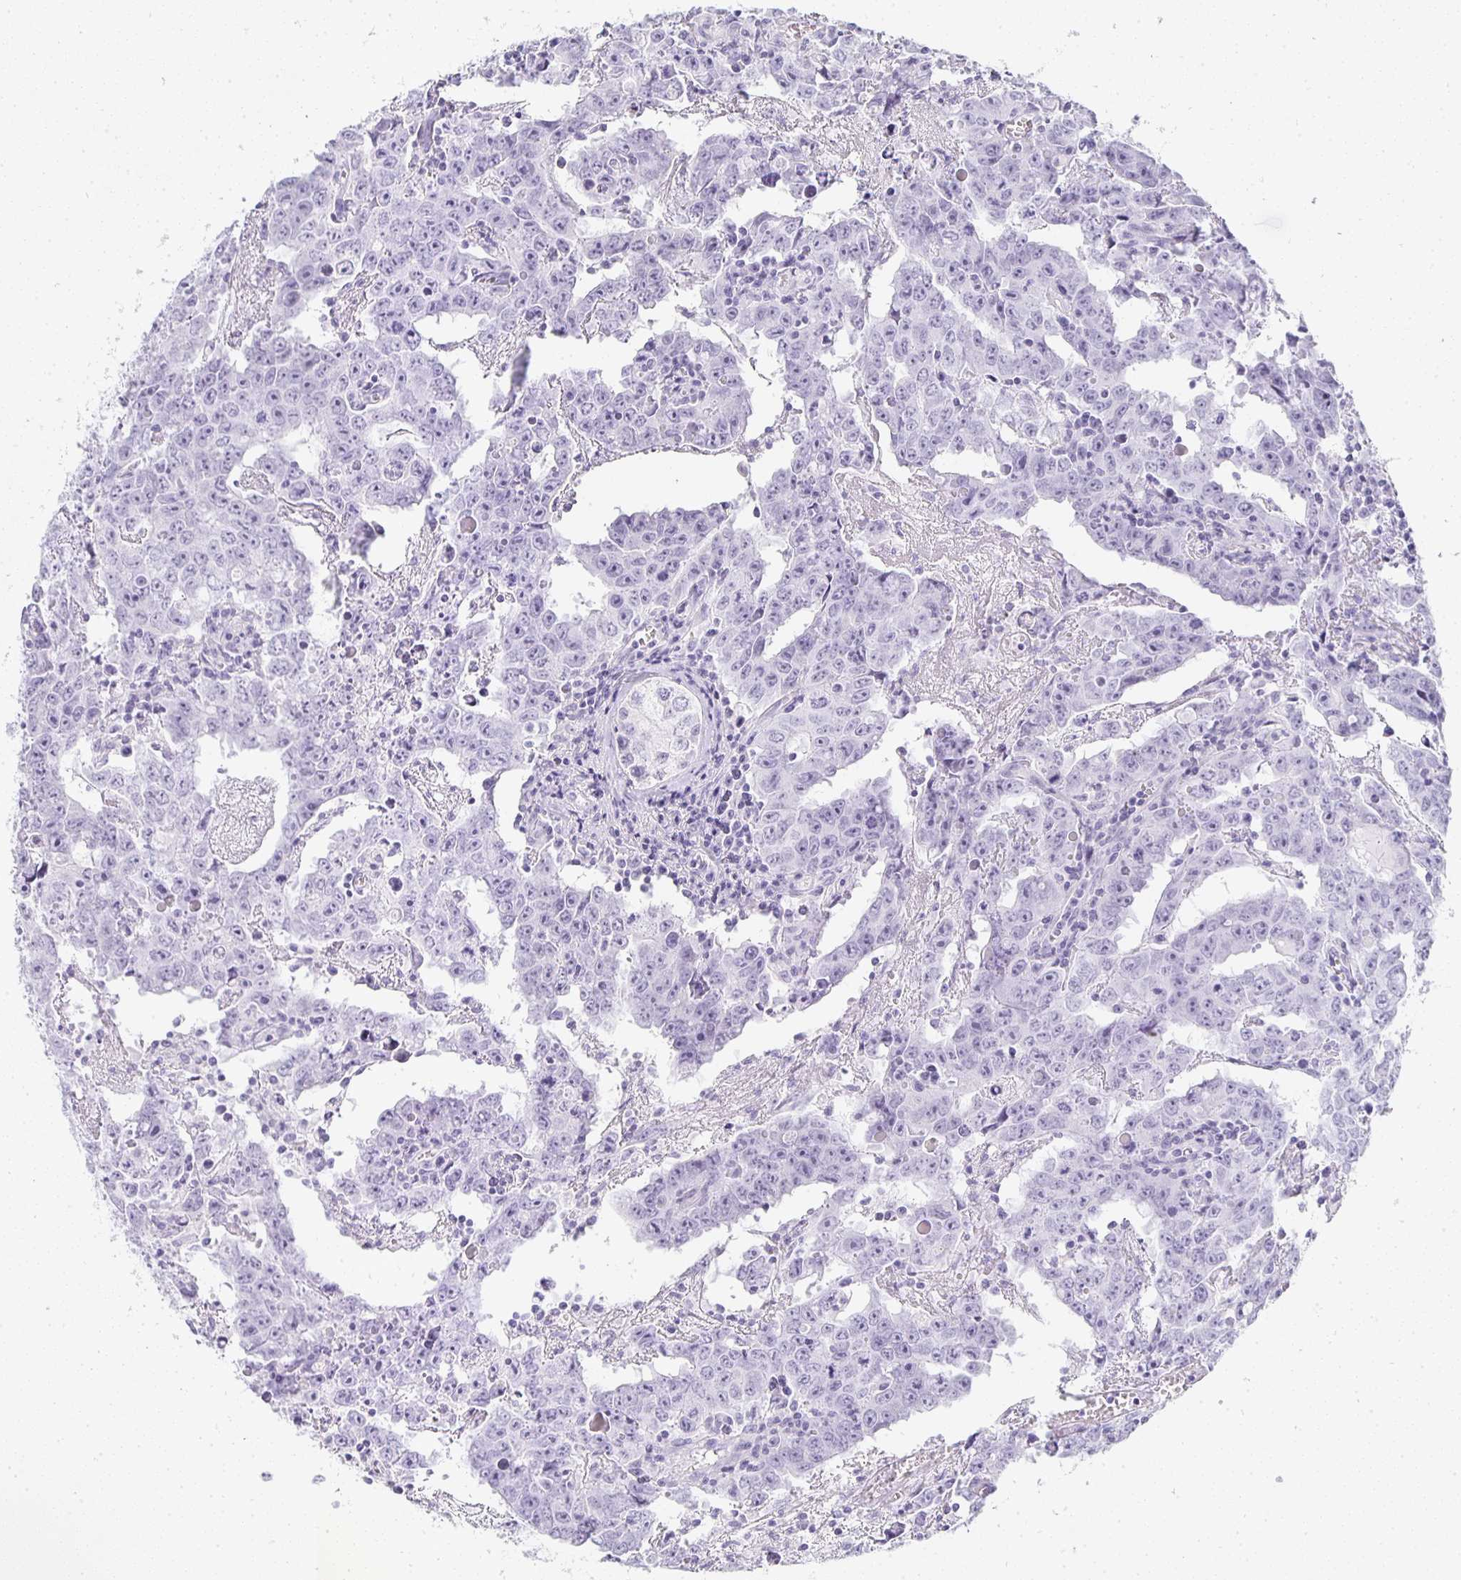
{"staining": {"intensity": "negative", "quantity": "none", "location": "none"}, "tissue": "testis cancer", "cell_type": "Tumor cells", "image_type": "cancer", "snomed": [{"axis": "morphology", "description": "Carcinoma, Embryonal, NOS"}, {"axis": "topography", "description": "Testis"}], "caption": "Immunohistochemistry histopathology image of neoplastic tissue: testis embryonal carcinoma stained with DAB (3,3'-diaminobenzidine) shows no significant protein expression in tumor cells. The staining is performed using DAB brown chromogen with nuclei counter-stained in using hematoxylin.", "gene": "TPSD1", "patient": {"sex": "male", "age": 22}}